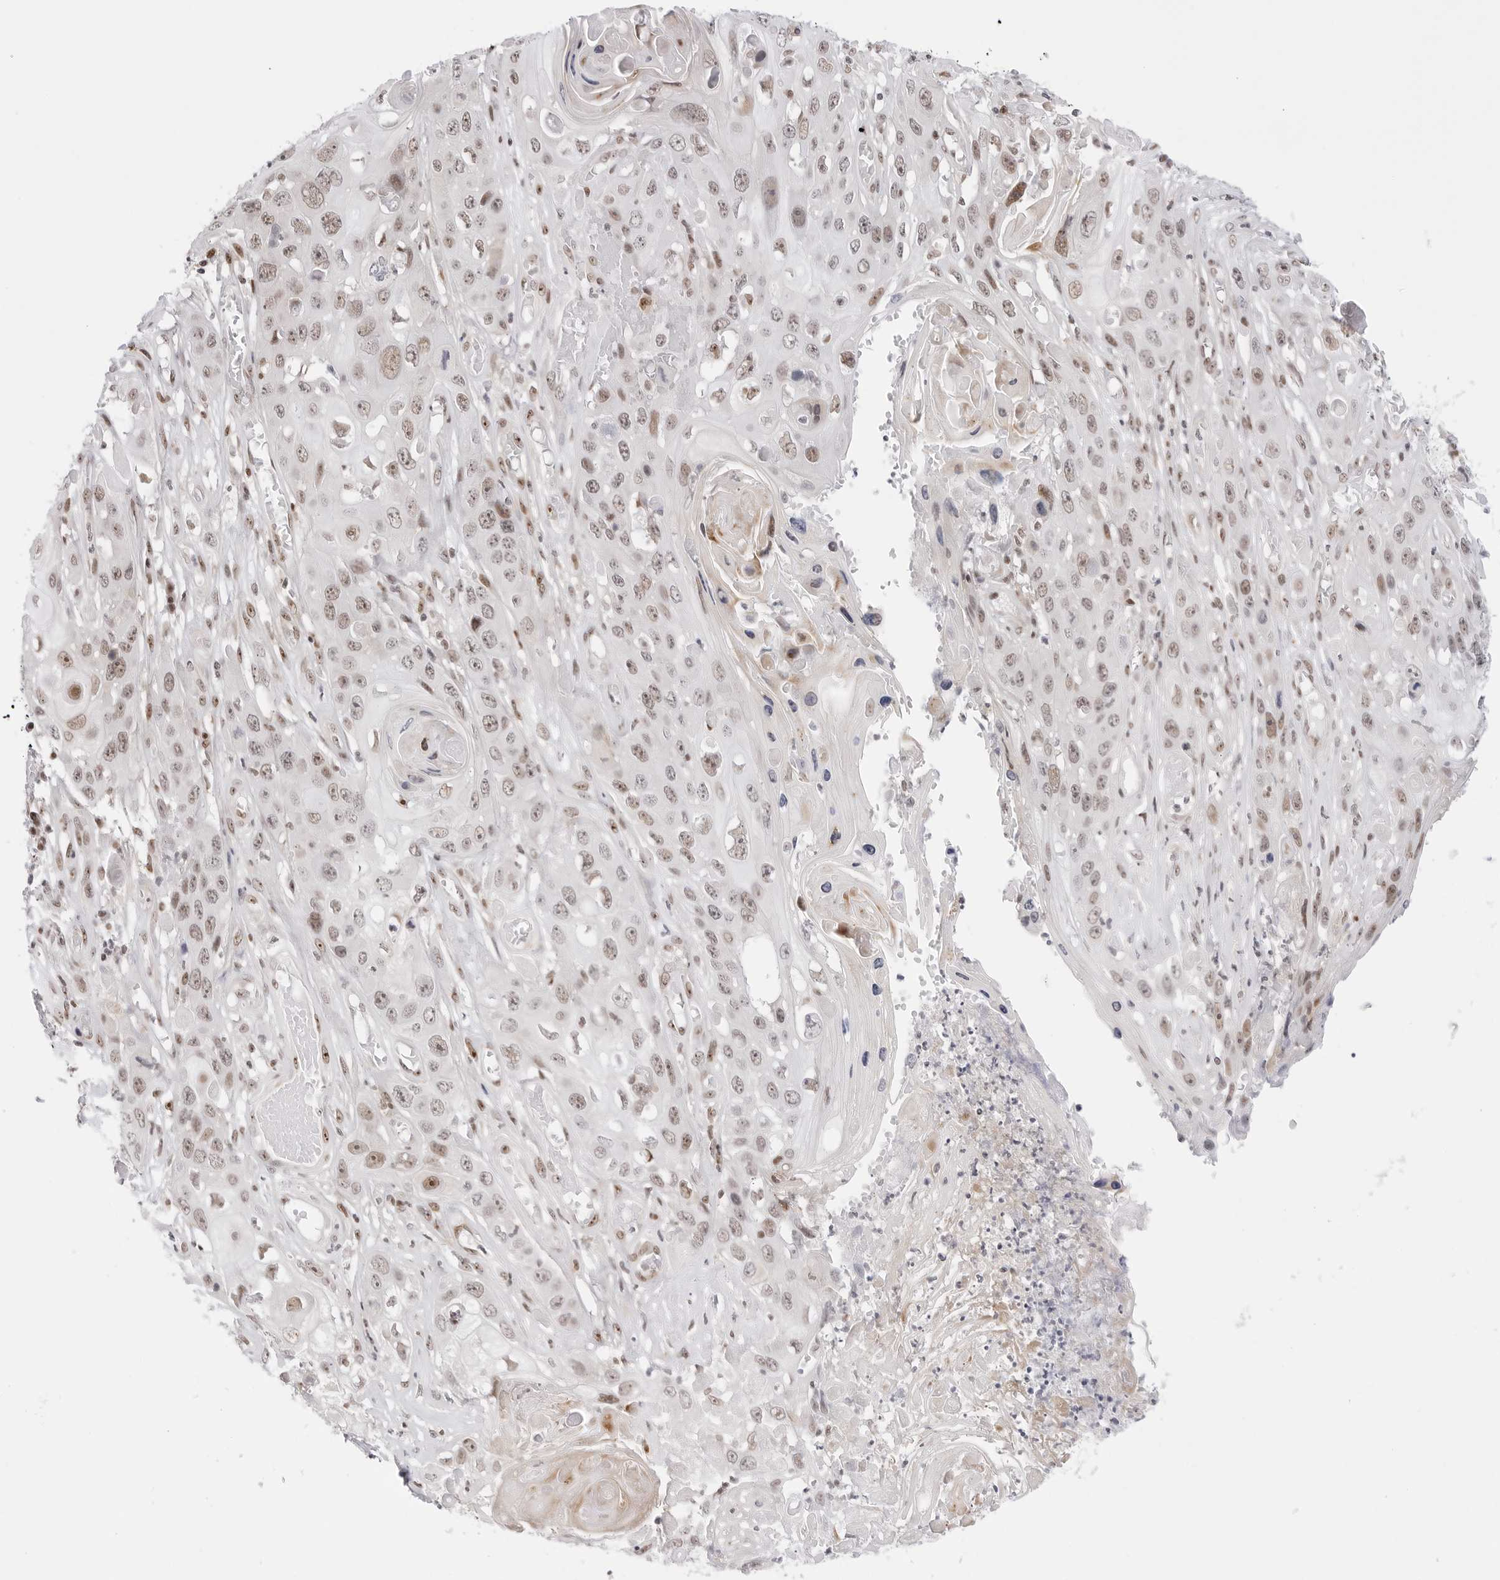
{"staining": {"intensity": "moderate", "quantity": ">75%", "location": "nuclear"}, "tissue": "skin cancer", "cell_type": "Tumor cells", "image_type": "cancer", "snomed": [{"axis": "morphology", "description": "Squamous cell carcinoma, NOS"}, {"axis": "topography", "description": "Skin"}], "caption": "Skin cancer (squamous cell carcinoma) stained with DAB IHC demonstrates medium levels of moderate nuclear staining in approximately >75% of tumor cells. The protein of interest is stained brown, and the nuclei are stained in blue (DAB (3,3'-diaminobenzidine) IHC with brightfield microscopy, high magnification).", "gene": "C1orf162", "patient": {"sex": "male", "age": 55}}